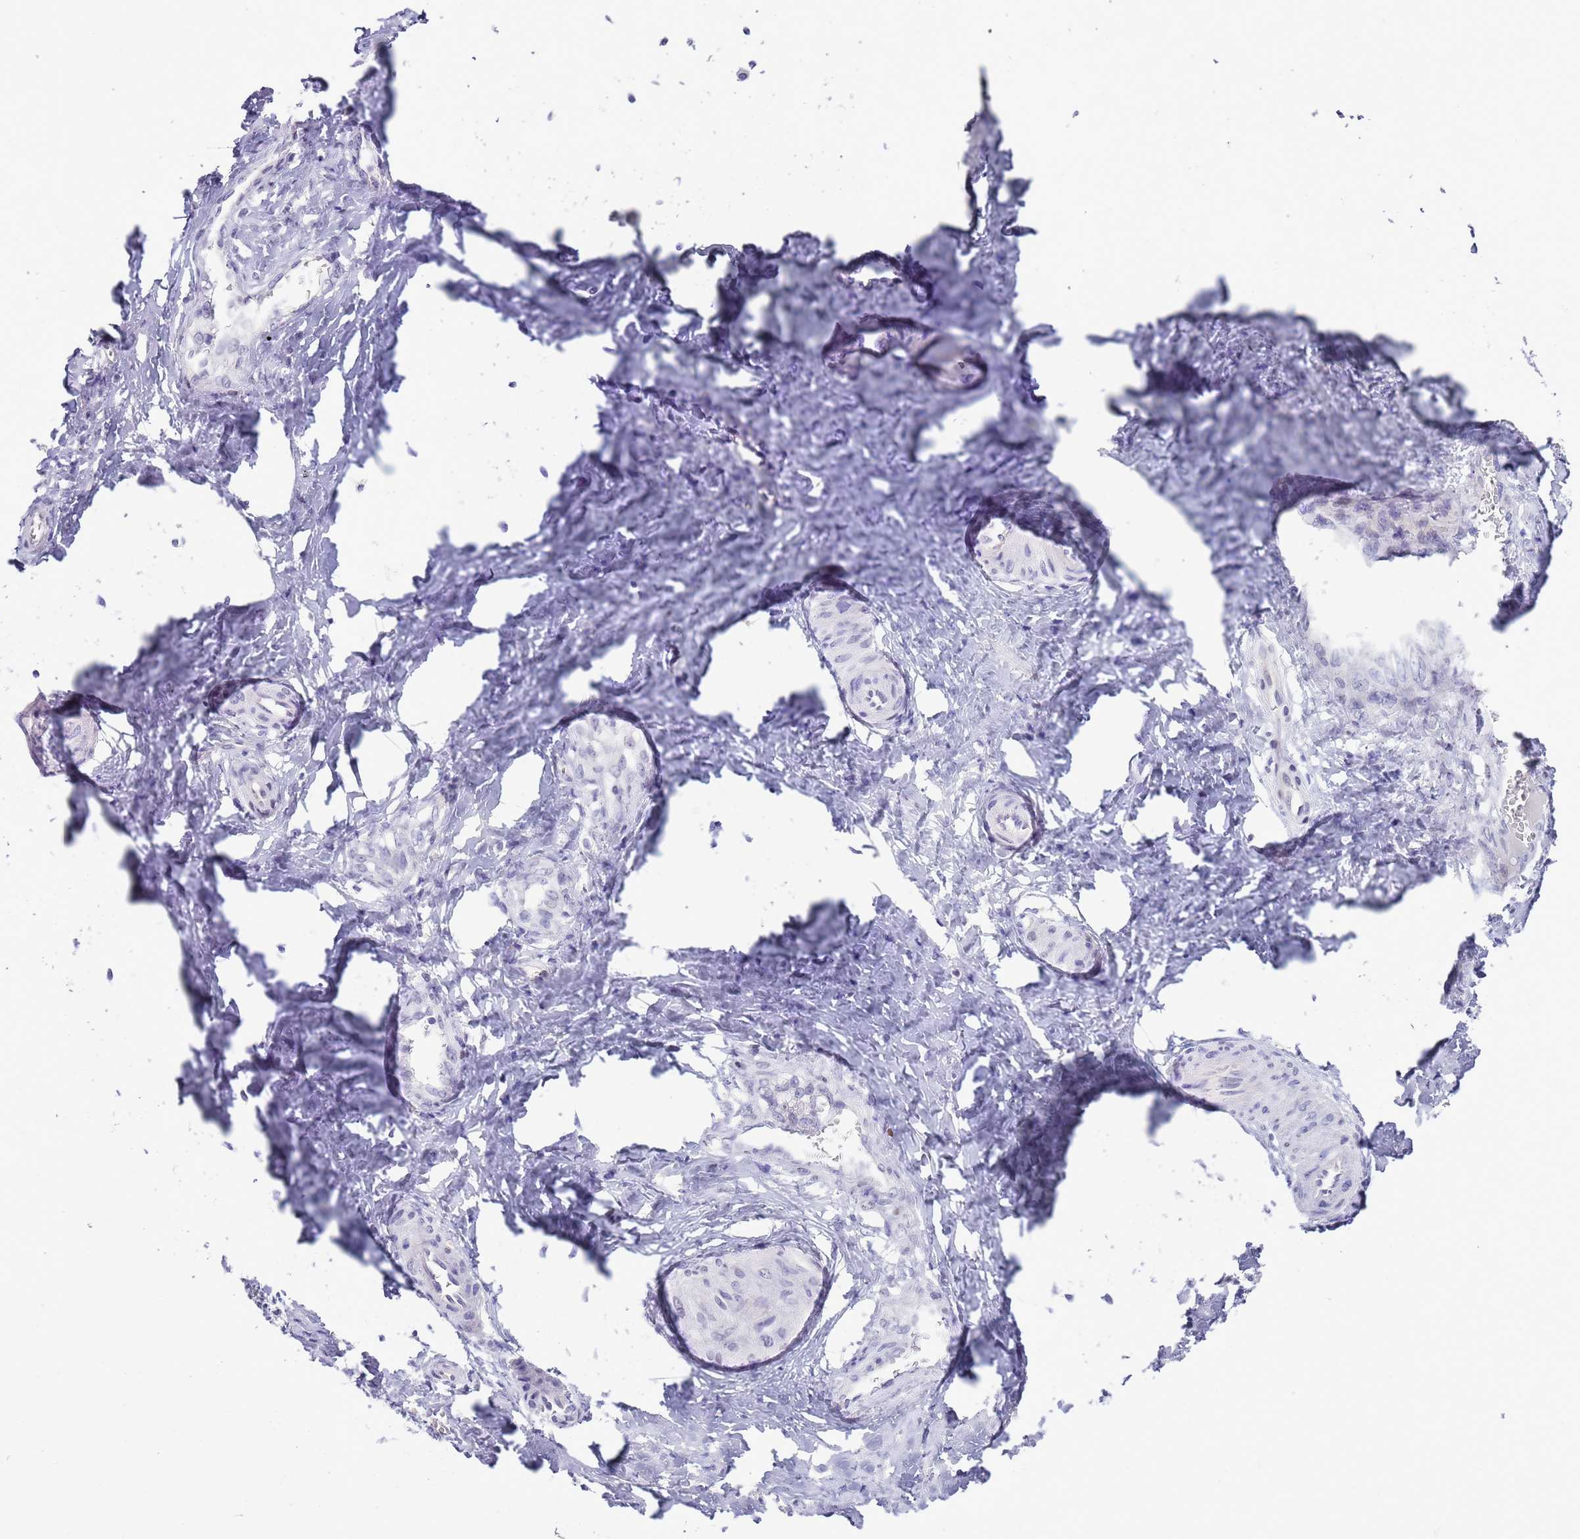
{"staining": {"intensity": "weak", "quantity": "25%-75%", "location": "cytoplasmic/membranous"}, "tissue": "cervix", "cell_type": "Glandular cells", "image_type": "normal", "snomed": [{"axis": "morphology", "description": "Normal tissue, NOS"}, {"axis": "topography", "description": "Cervix"}], "caption": "Benign cervix was stained to show a protein in brown. There is low levels of weak cytoplasmic/membranous positivity in approximately 25%-75% of glandular cells. (DAB = brown stain, brightfield microscopy at high magnification).", "gene": "BRMS1L", "patient": {"sex": "female", "age": 36}}